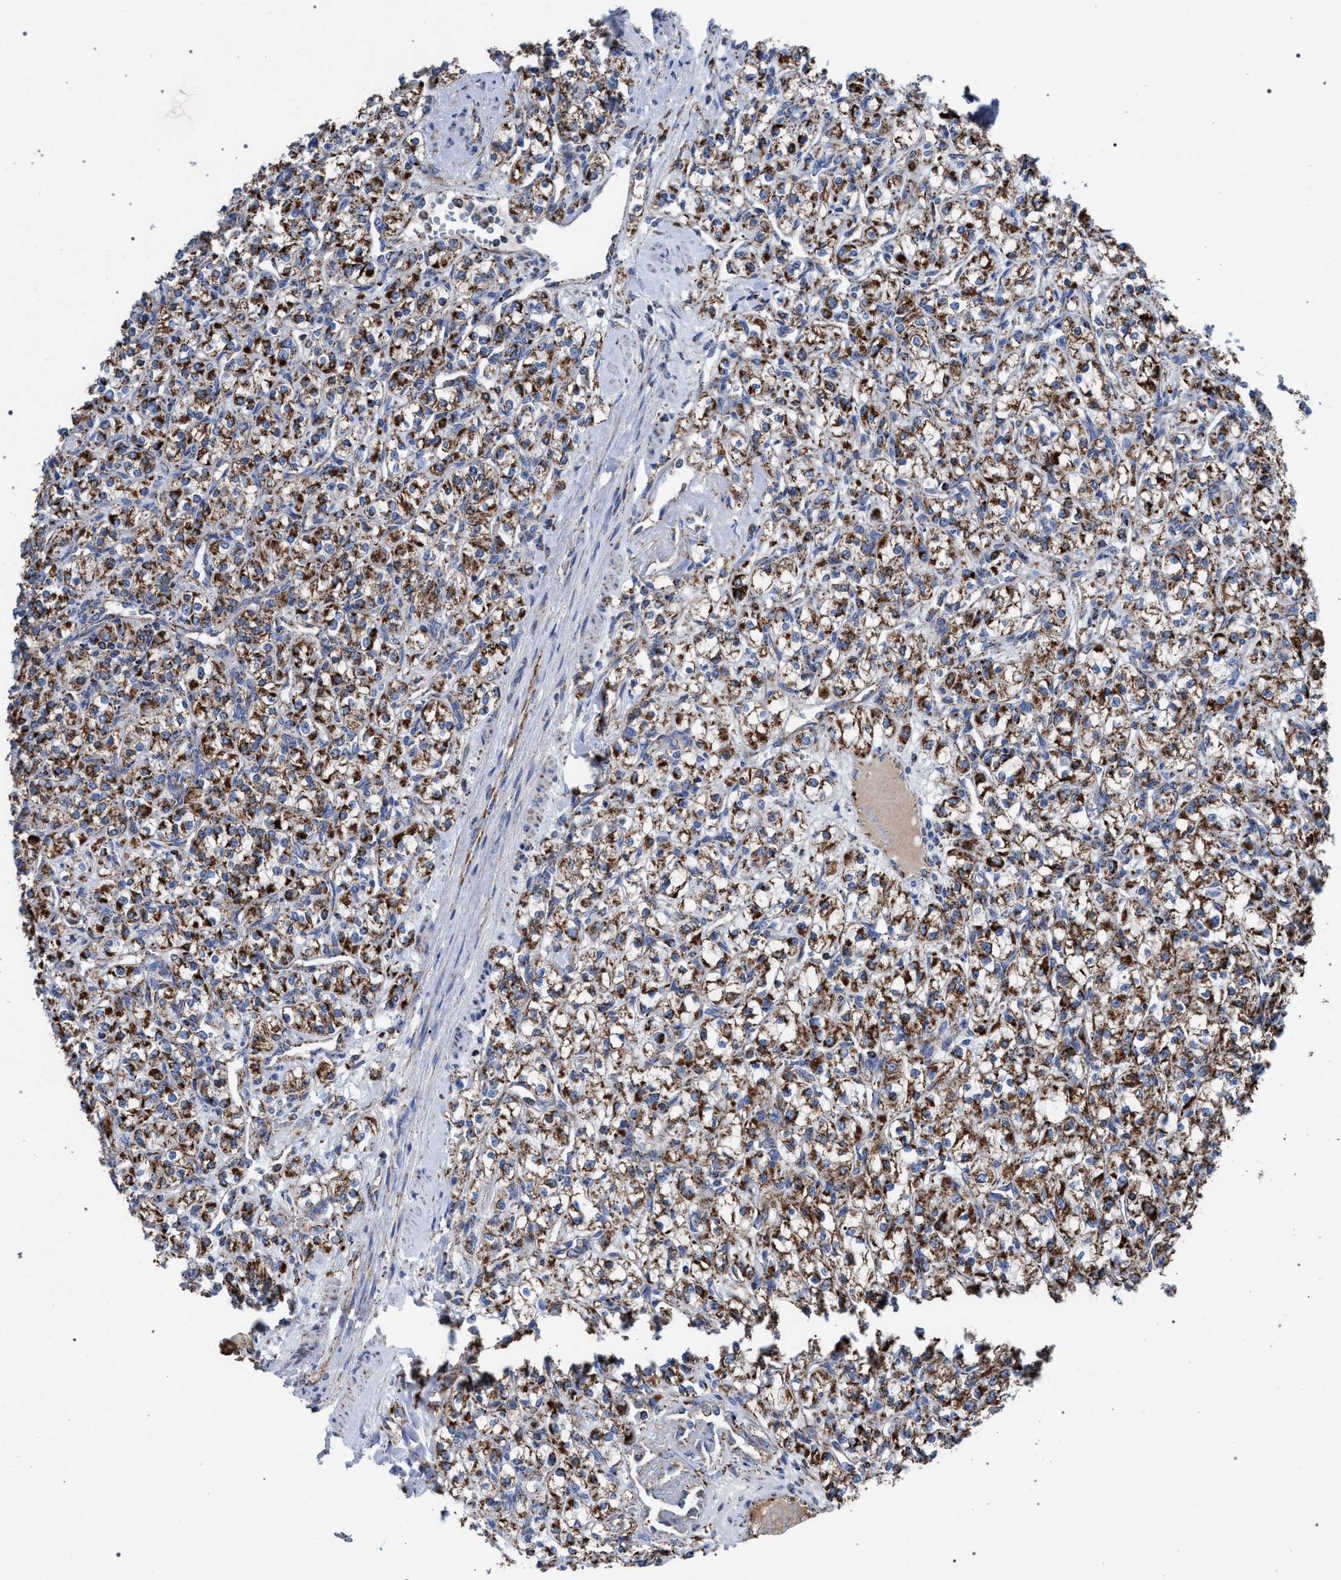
{"staining": {"intensity": "moderate", "quantity": ">75%", "location": "cytoplasmic/membranous"}, "tissue": "renal cancer", "cell_type": "Tumor cells", "image_type": "cancer", "snomed": [{"axis": "morphology", "description": "Adenocarcinoma, NOS"}, {"axis": "topography", "description": "Kidney"}], "caption": "Human renal adenocarcinoma stained for a protein (brown) exhibits moderate cytoplasmic/membranous positive expression in approximately >75% of tumor cells.", "gene": "VPS13A", "patient": {"sex": "male", "age": 77}}